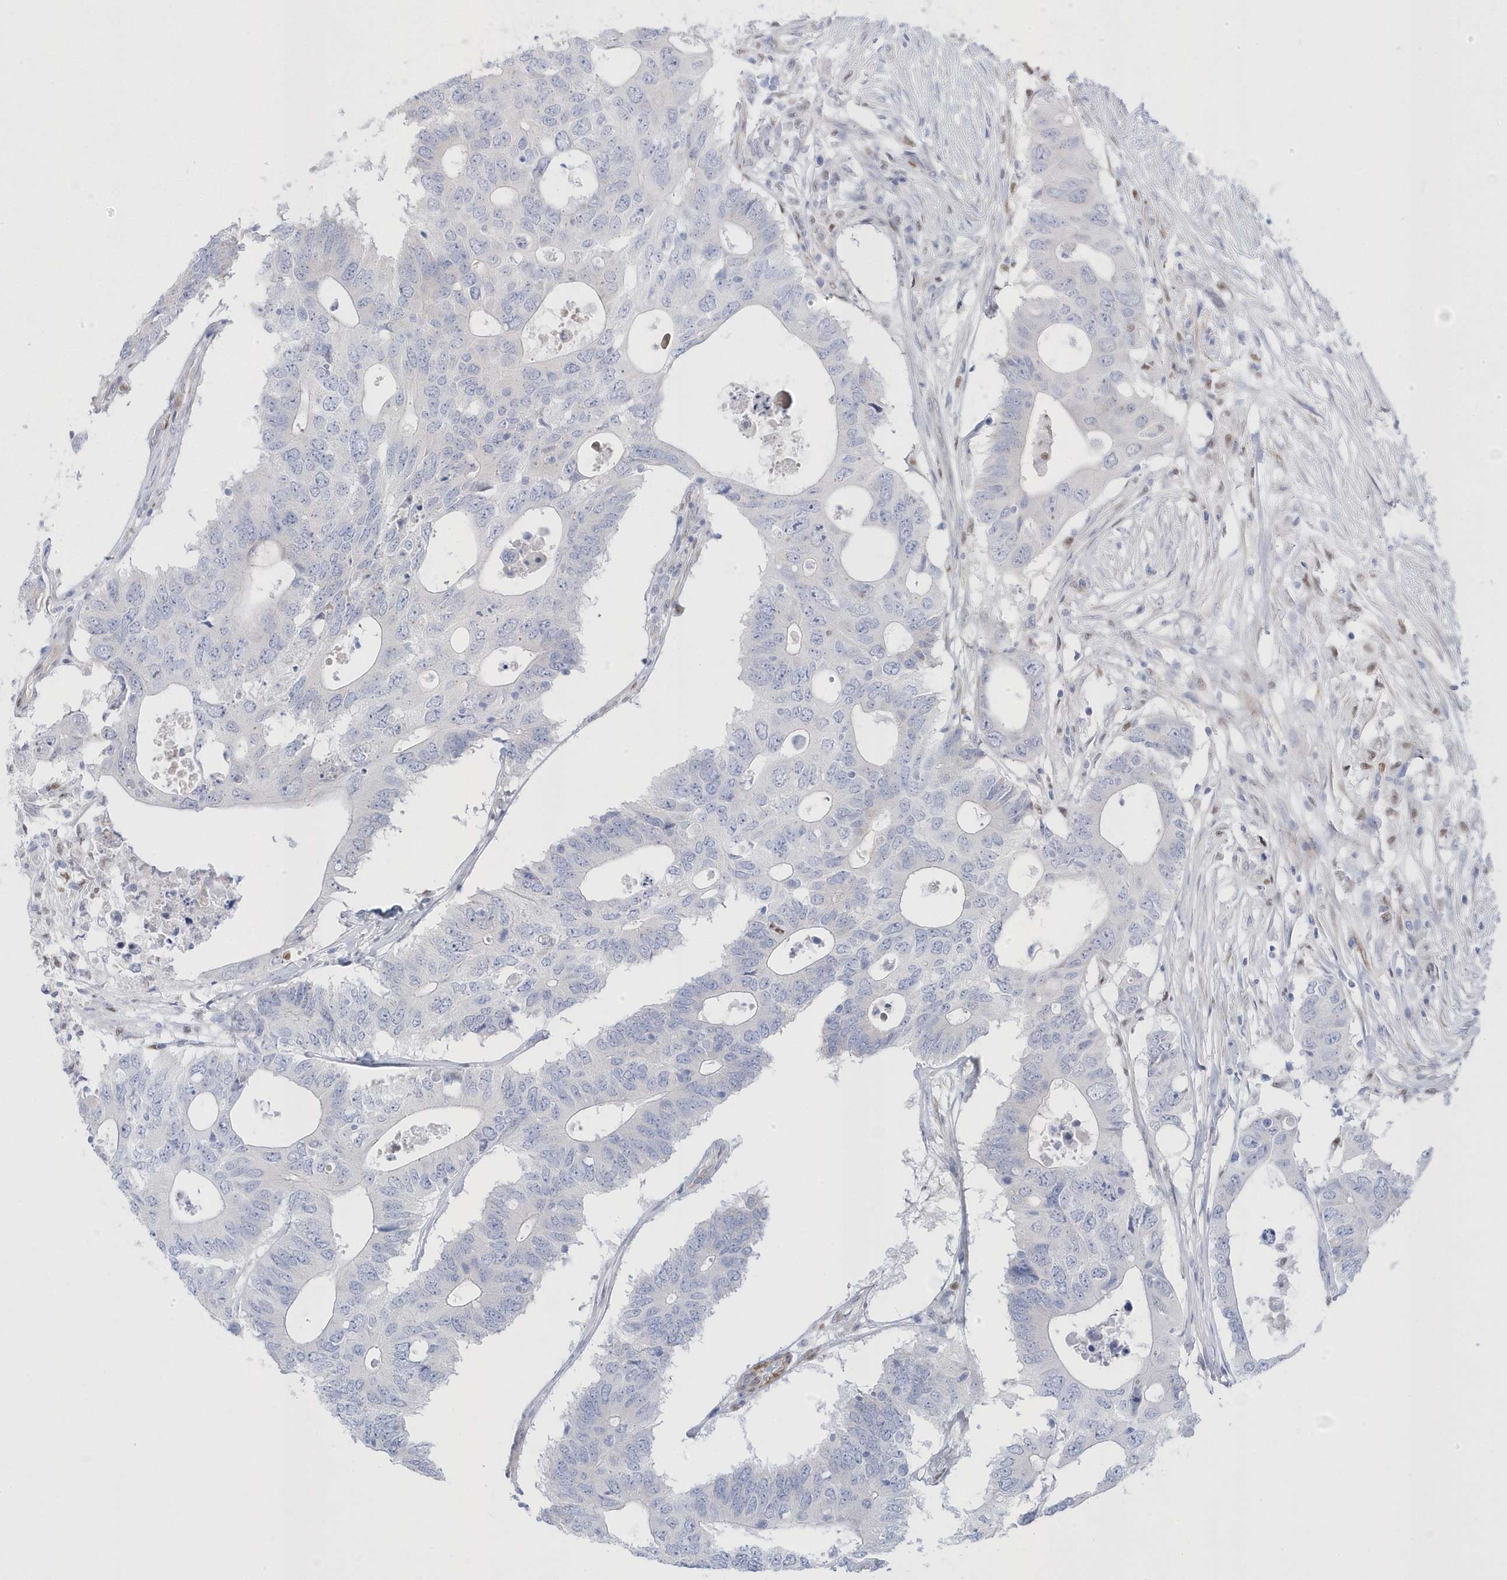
{"staining": {"intensity": "negative", "quantity": "none", "location": "none"}, "tissue": "colorectal cancer", "cell_type": "Tumor cells", "image_type": "cancer", "snomed": [{"axis": "morphology", "description": "Adenocarcinoma, NOS"}, {"axis": "topography", "description": "Colon"}], "caption": "Colorectal cancer (adenocarcinoma) was stained to show a protein in brown. There is no significant staining in tumor cells.", "gene": "GTPBP6", "patient": {"sex": "male", "age": 71}}